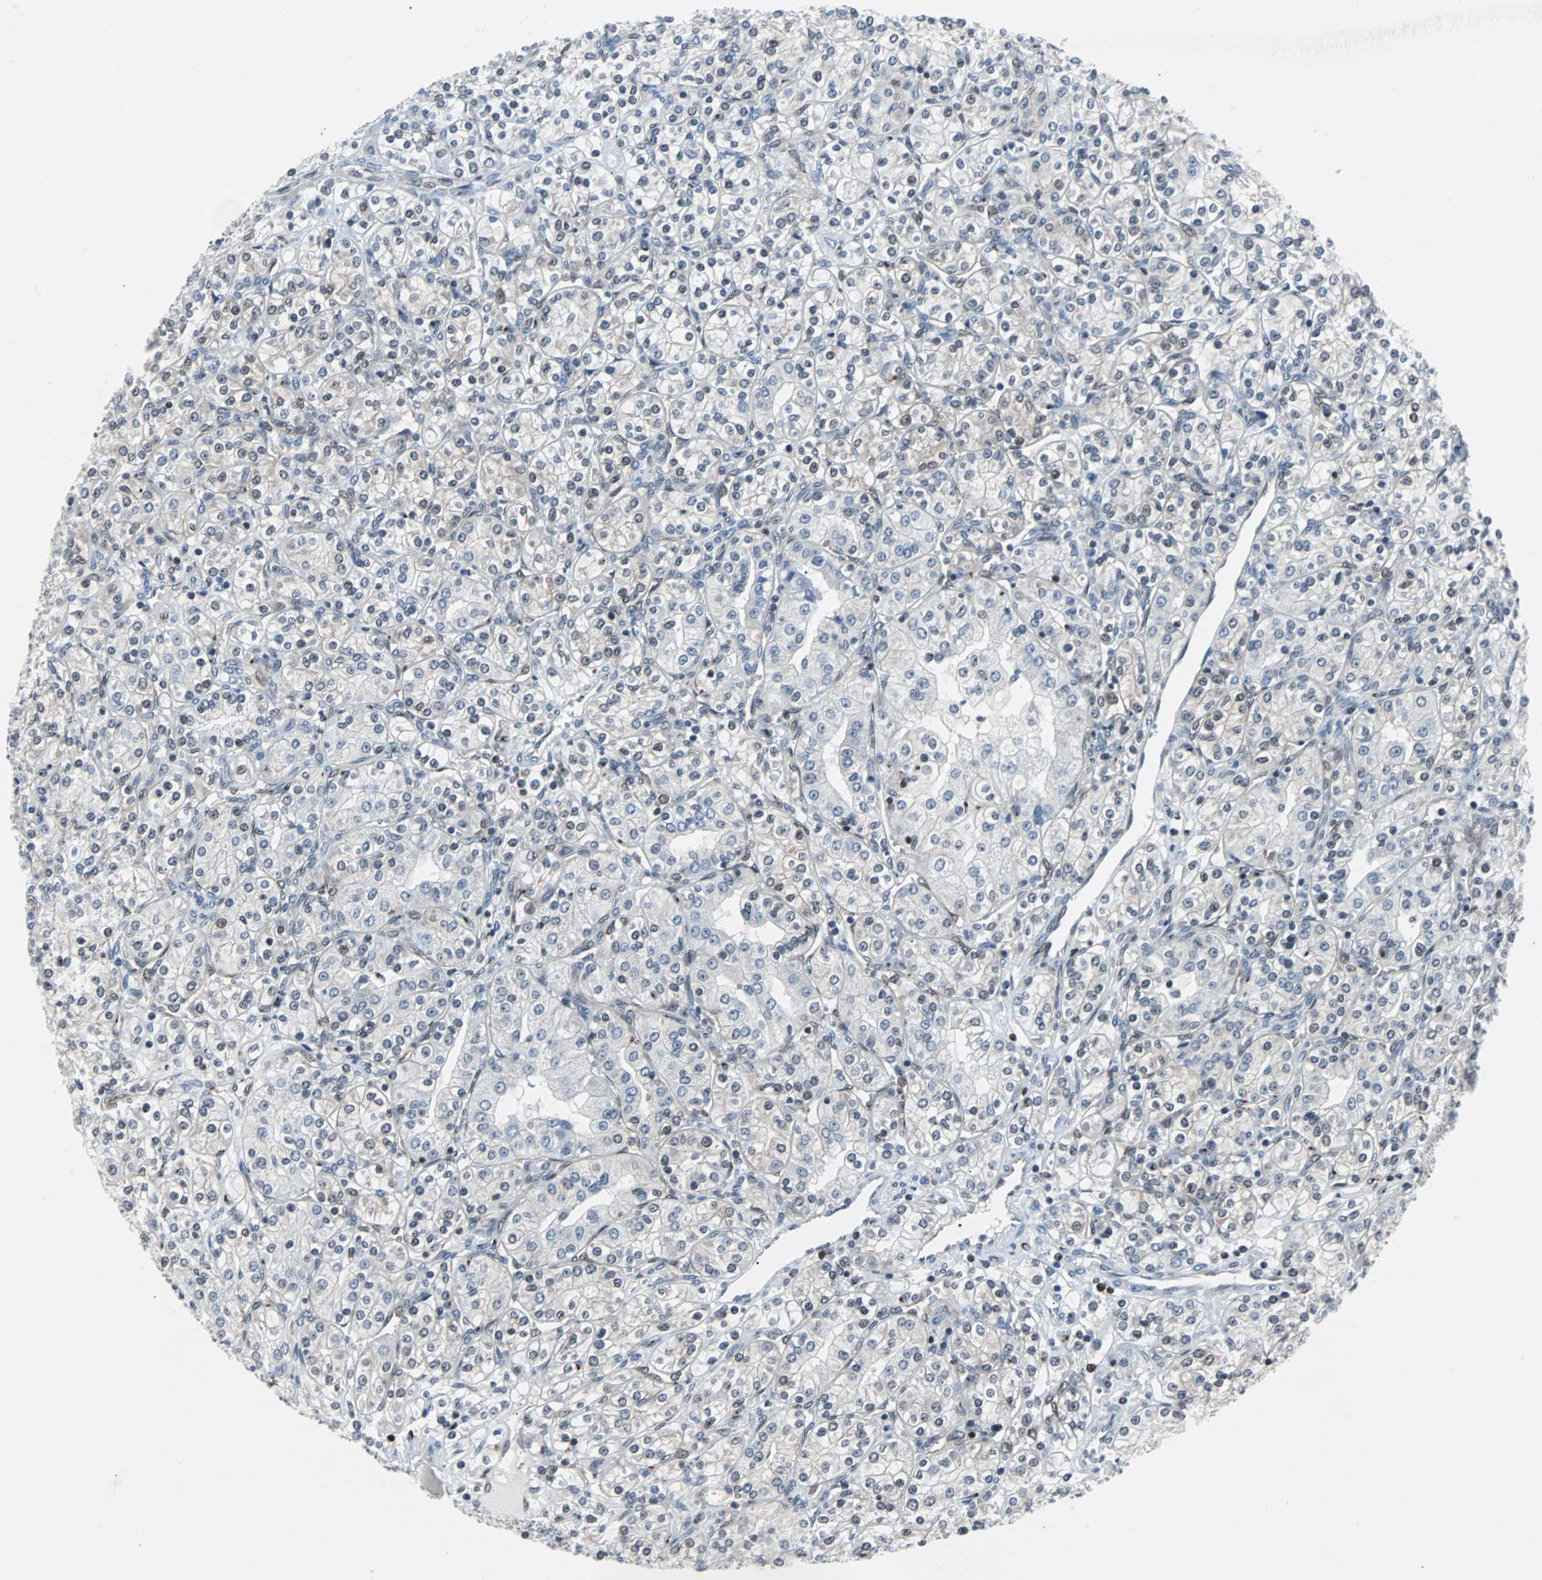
{"staining": {"intensity": "negative", "quantity": "none", "location": "none"}, "tissue": "renal cancer", "cell_type": "Tumor cells", "image_type": "cancer", "snomed": [{"axis": "morphology", "description": "Adenocarcinoma, NOS"}, {"axis": "topography", "description": "Kidney"}], "caption": "The image demonstrates no staining of tumor cells in renal cancer. (DAB (3,3'-diaminobenzidine) IHC with hematoxylin counter stain).", "gene": "MAP2K6", "patient": {"sex": "male", "age": 77}}